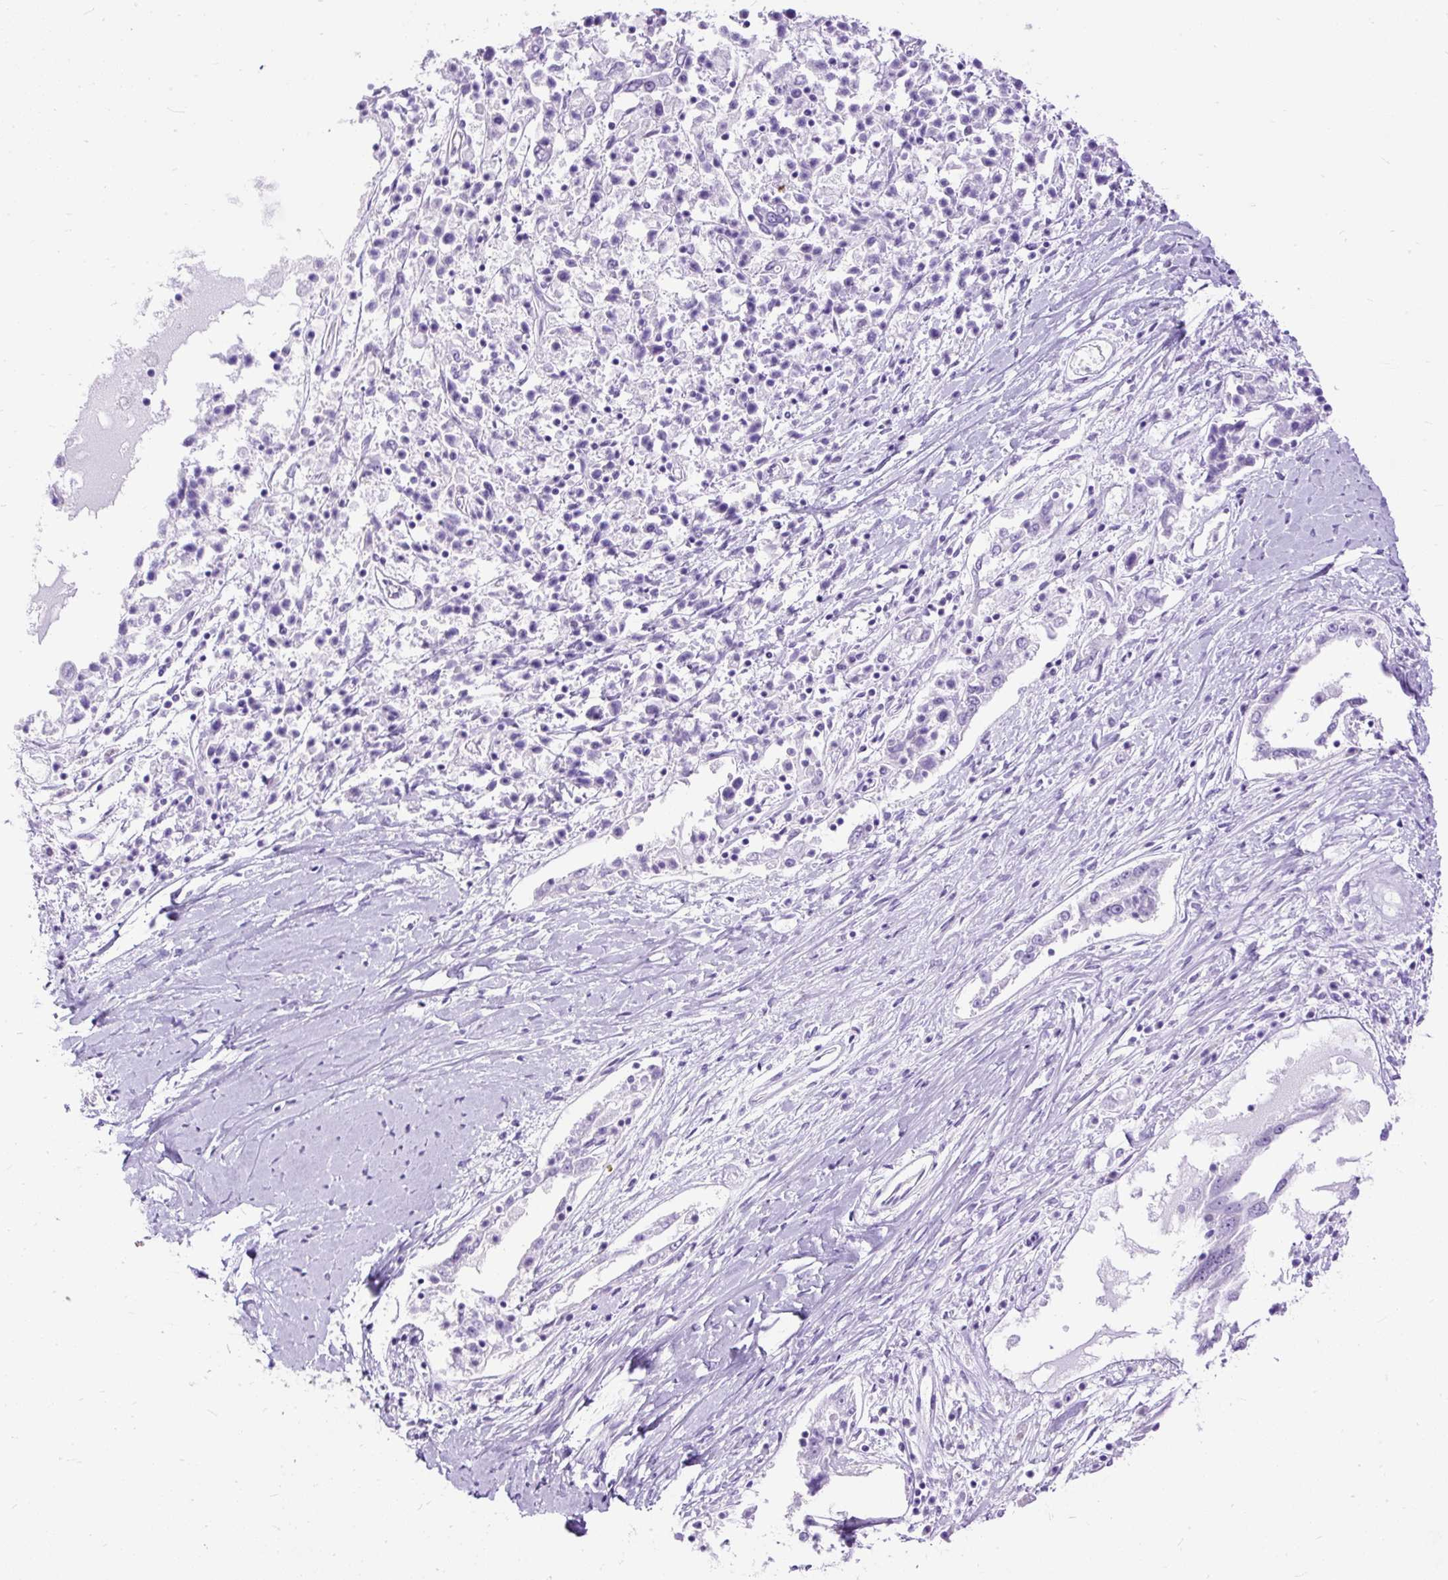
{"staining": {"intensity": "negative", "quantity": "none", "location": "none"}, "tissue": "ovarian cancer", "cell_type": "Tumor cells", "image_type": "cancer", "snomed": [{"axis": "morphology", "description": "Carcinoma, endometroid"}, {"axis": "topography", "description": "Ovary"}], "caption": "Immunohistochemistry (IHC) histopathology image of ovarian endometroid carcinoma stained for a protein (brown), which shows no staining in tumor cells.", "gene": "HEY1", "patient": {"sex": "female", "age": 62}}